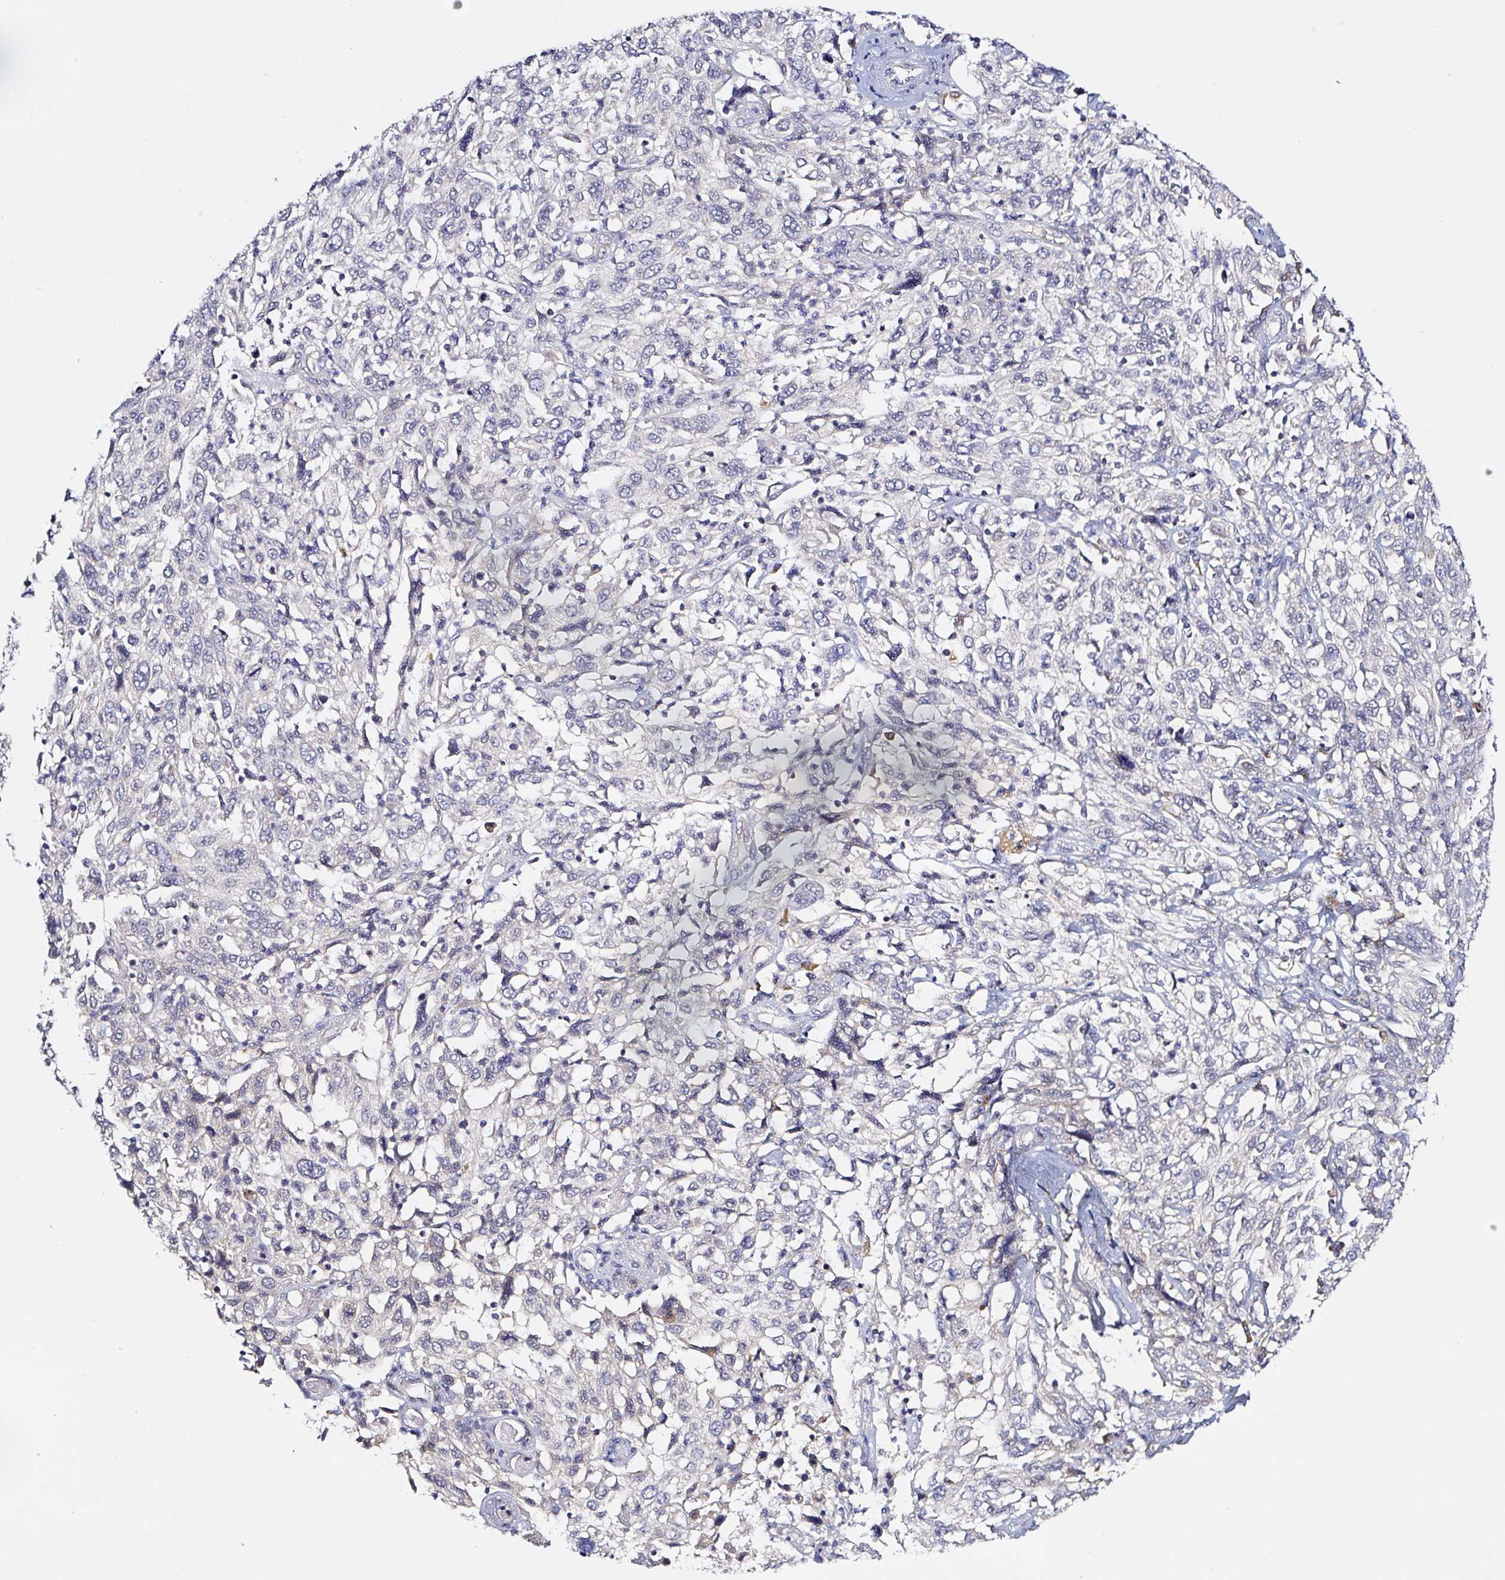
{"staining": {"intensity": "negative", "quantity": "none", "location": "none"}, "tissue": "cervical cancer", "cell_type": "Tumor cells", "image_type": "cancer", "snomed": [{"axis": "morphology", "description": "Squamous cell carcinoma, NOS"}, {"axis": "topography", "description": "Cervix"}], "caption": "Immunohistochemistry (IHC) micrograph of cervical cancer (squamous cell carcinoma) stained for a protein (brown), which shows no positivity in tumor cells.", "gene": "PRKAA2", "patient": {"sex": "female", "age": 46}}